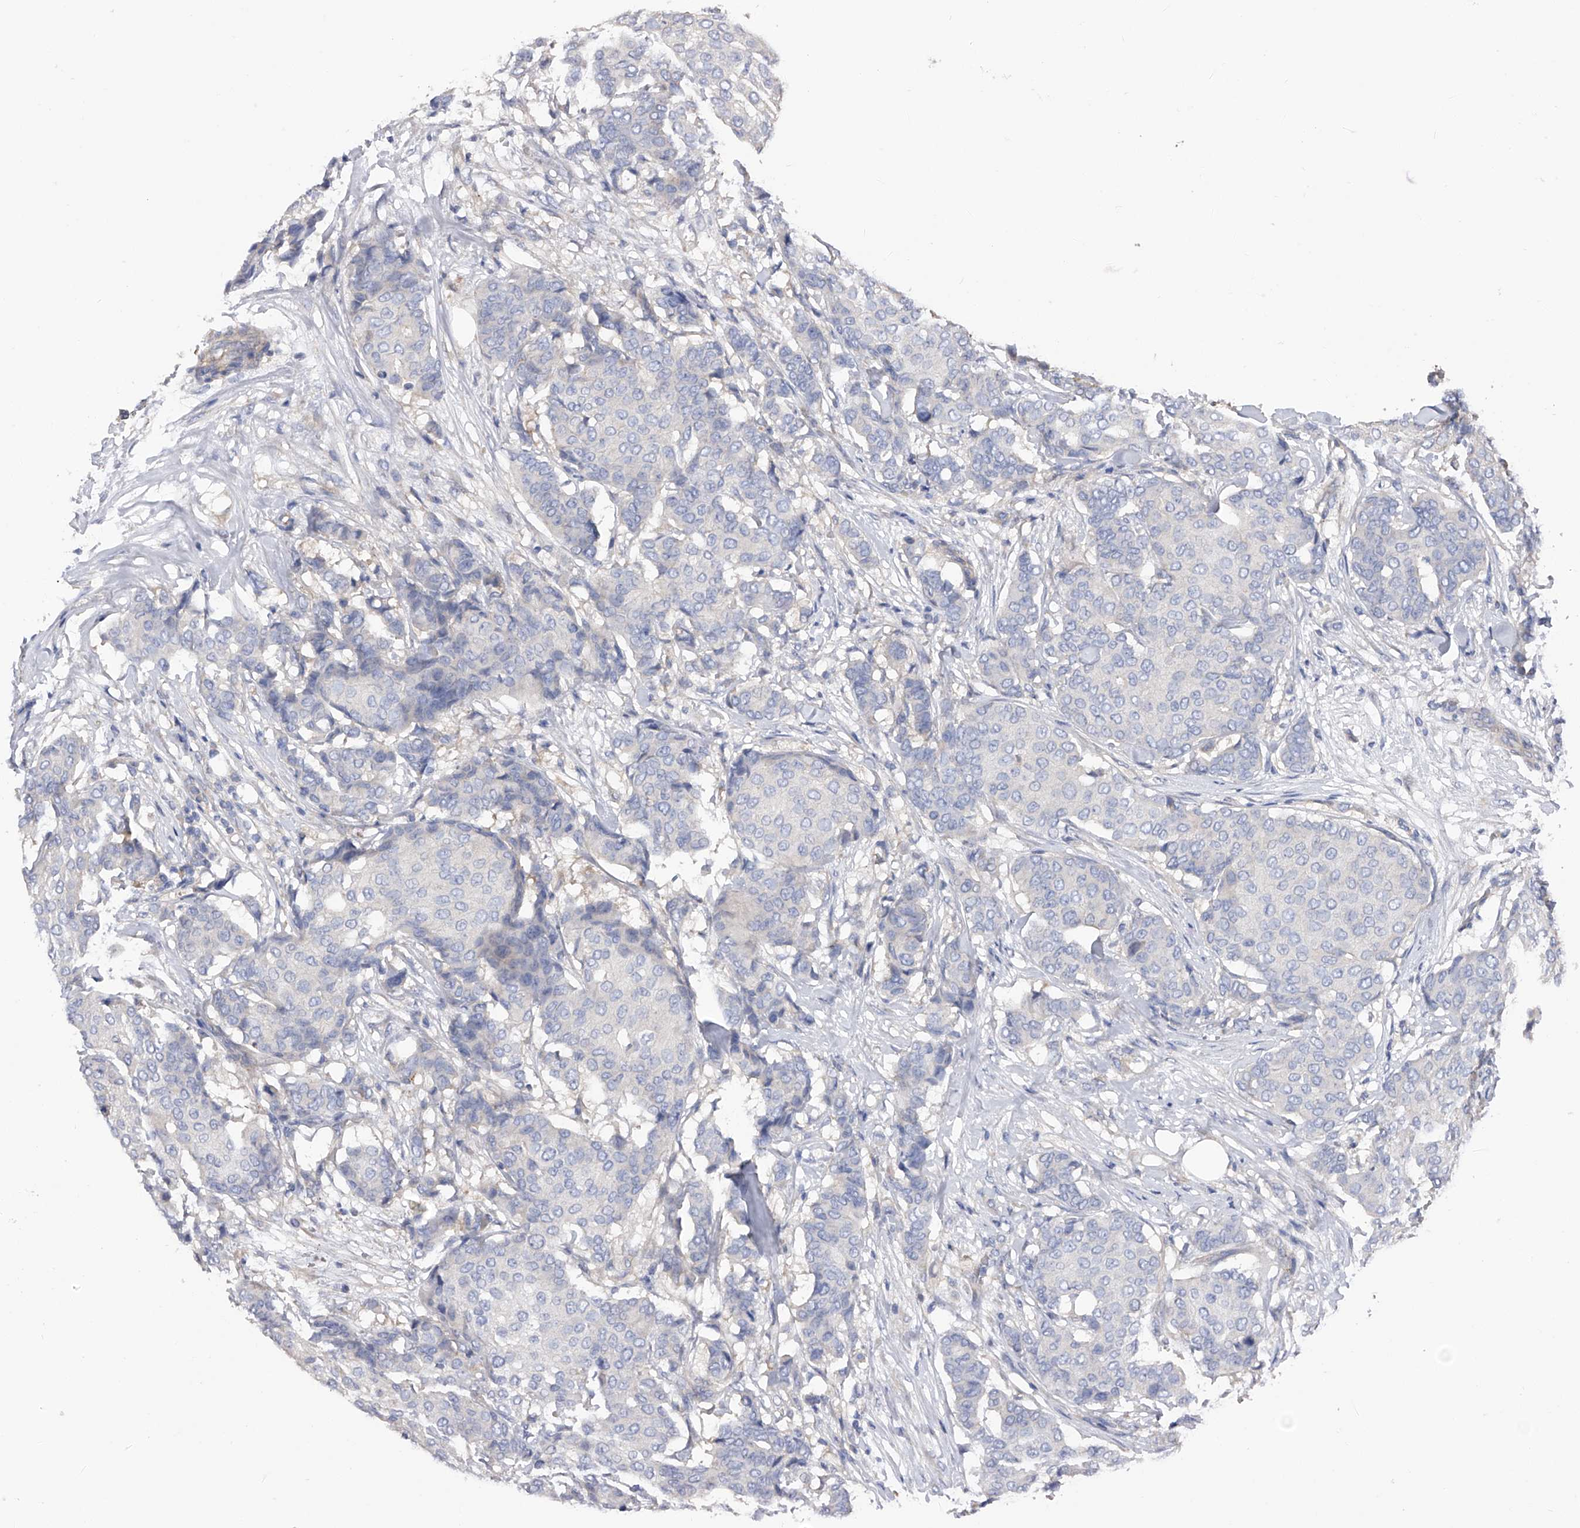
{"staining": {"intensity": "negative", "quantity": "none", "location": "none"}, "tissue": "breast cancer", "cell_type": "Tumor cells", "image_type": "cancer", "snomed": [{"axis": "morphology", "description": "Duct carcinoma"}, {"axis": "topography", "description": "Breast"}], "caption": "Tumor cells show no significant protein expression in breast intraductal carcinoma. Brightfield microscopy of IHC stained with DAB (brown) and hematoxylin (blue), captured at high magnification.", "gene": "RWDD2A", "patient": {"sex": "female", "age": 75}}